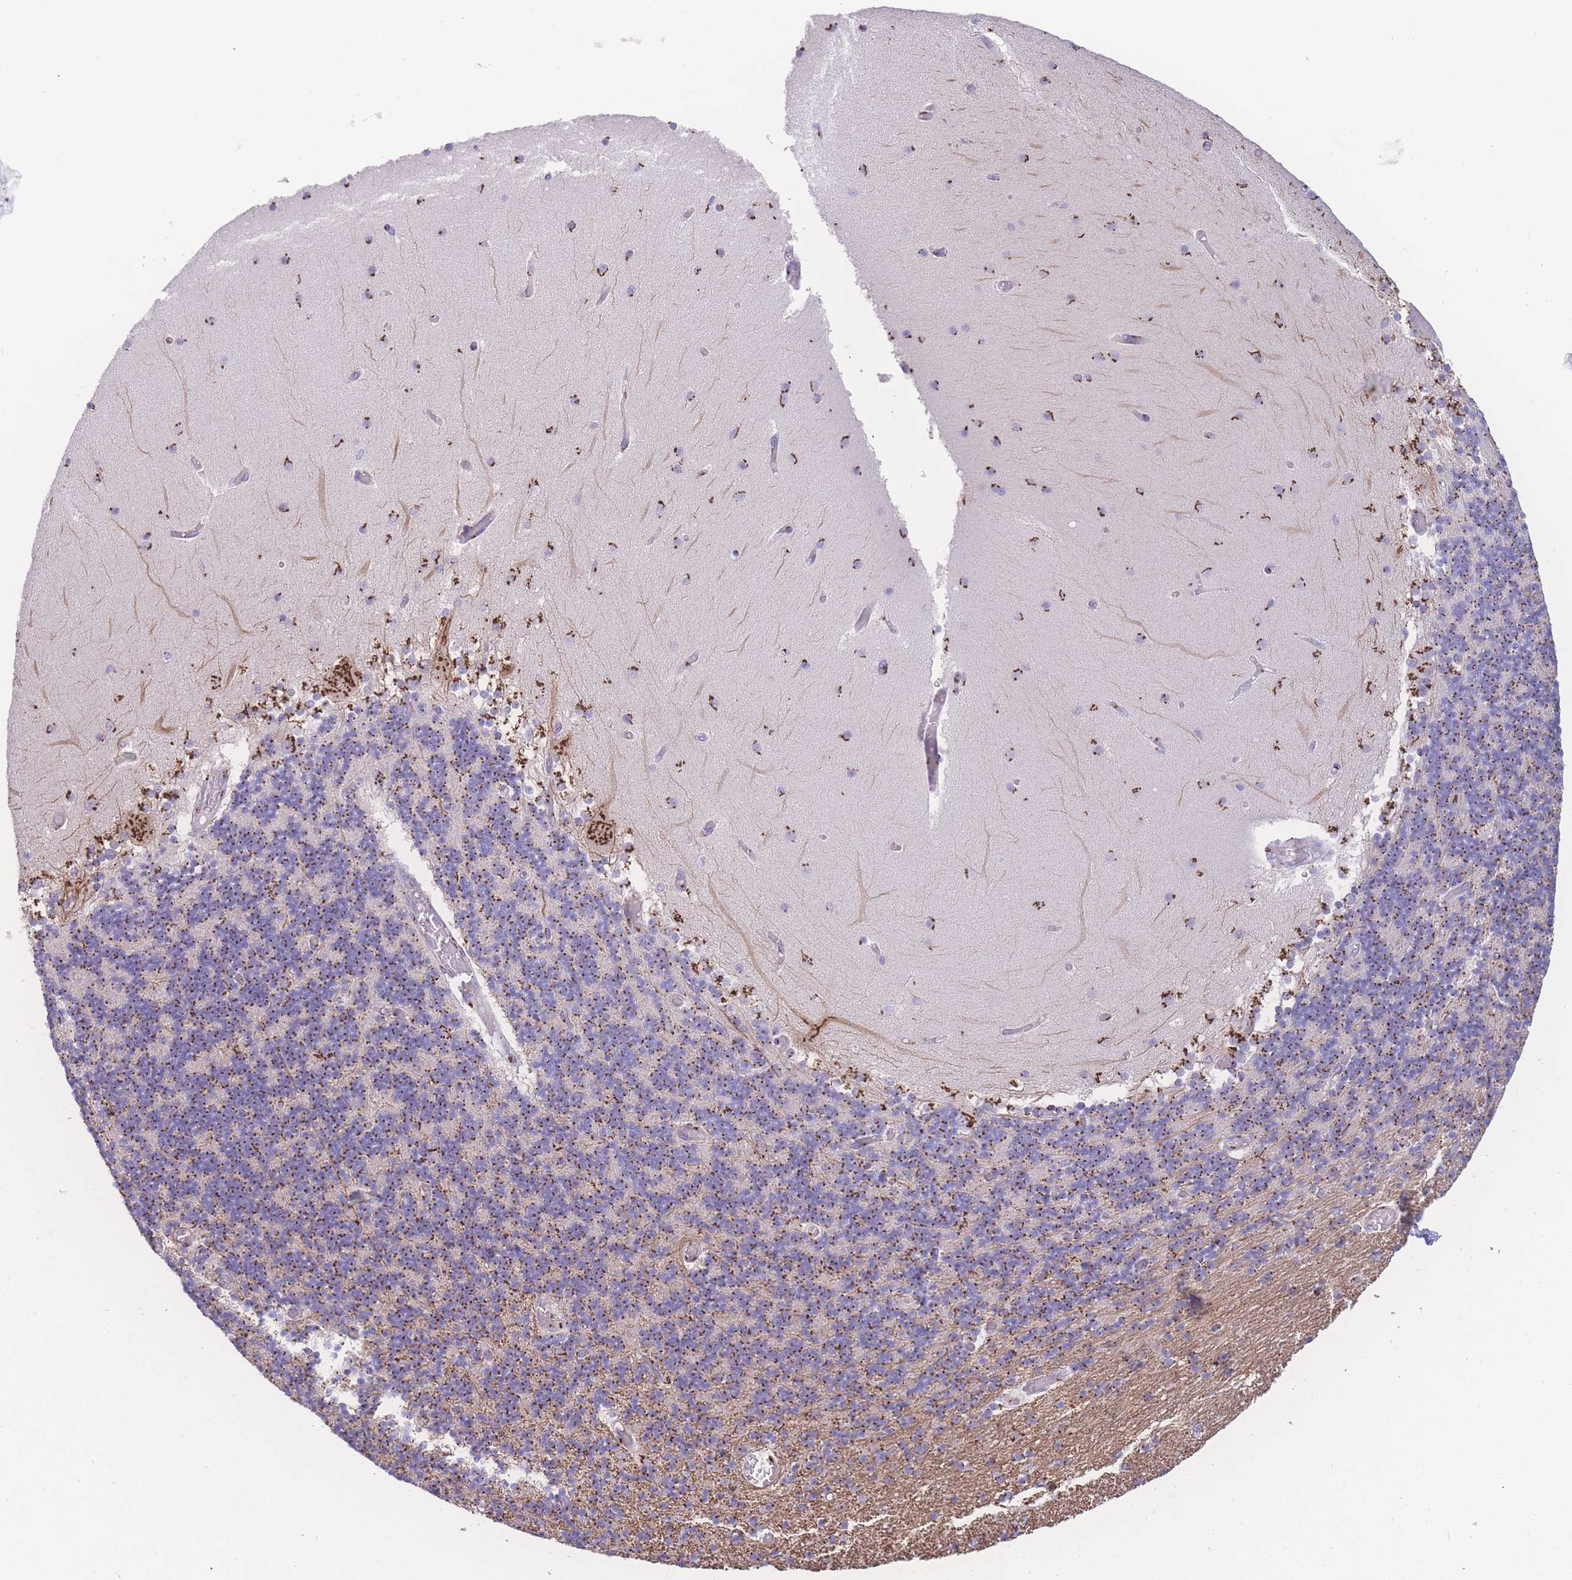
{"staining": {"intensity": "moderate", "quantity": ">75%", "location": "cytoplasmic/membranous"}, "tissue": "cerebellum", "cell_type": "Cells in granular layer", "image_type": "normal", "snomed": [{"axis": "morphology", "description": "Normal tissue, NOS"}, {"axis": "topography", "description": "Cerebellum"}], "caption": "Immunohistochemical staining of unremarkable cerebellum exhibits >75% levels of moderate cytoplasmic/membranous protein staining in about >75% of cells in granular layer.", "gene": "GOLM2", "patient": {"sex": "female", "age": 28}}